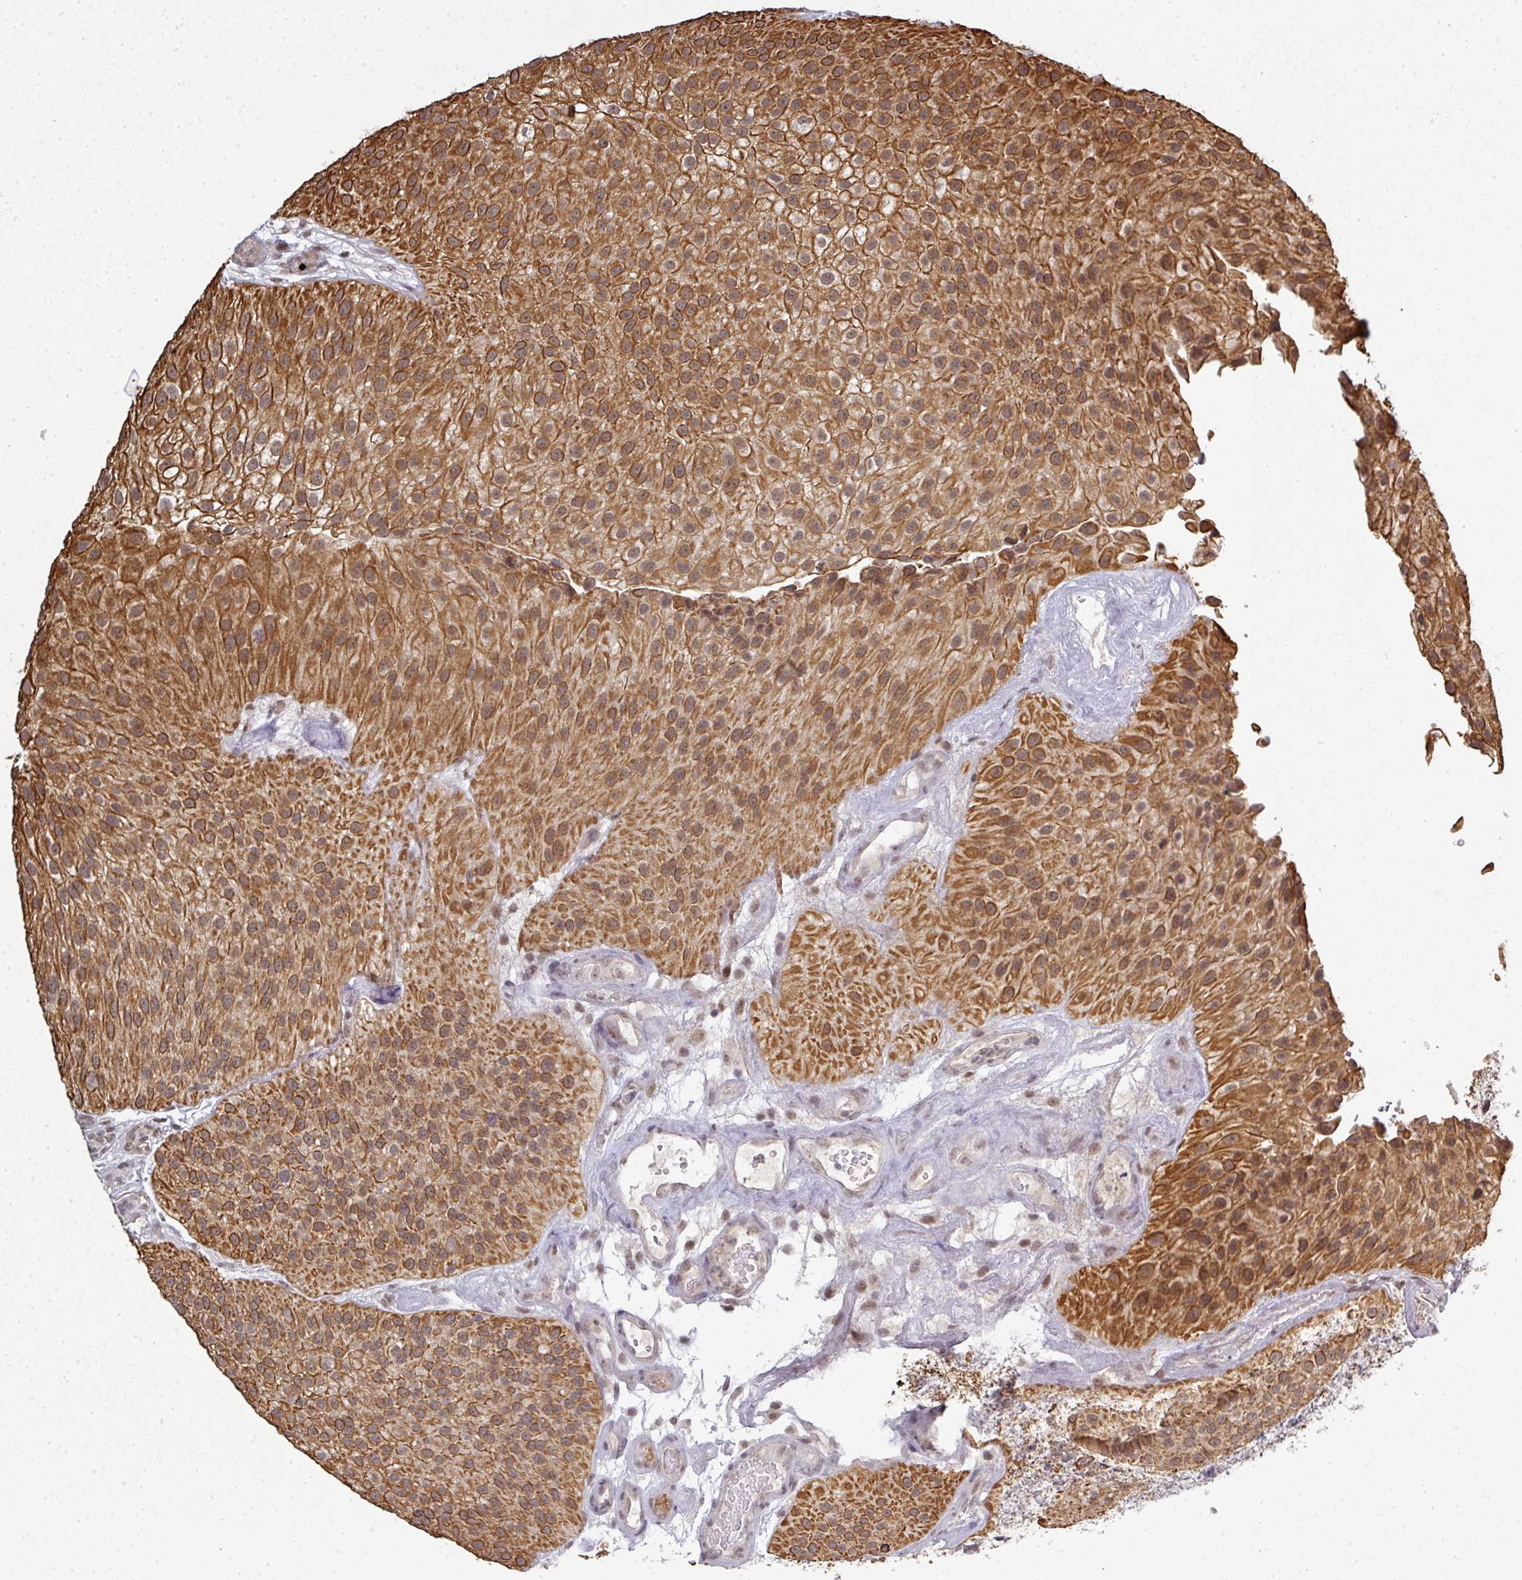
{"staining": {"intensity": "strong", "quantity": ">75%", "location": "cytoplasmic/membranous"}, "tissue": "urothelial cancer", "cell_type": "Tumor cells", "image_type": "cancer", "snomed": [{"axis": "morphology", "description": "Urothelial carcinoma, NOS"}, {"axis": "topography", "description": "Urinary bladder"}], "caption": "IHC of urothelial cancer demonstrates high levels of strong cytoplasmic/membranous positivity in about >75% of tumor cells. The staining was performed using DAB (3,3'-diaminobenzidine) to visualize the protein expression in brown, while the nuclei were stained in blue with hematoxylin (Magnification: 20x).", "gene": "GTF2H3", "patient": {"sex": "male", "age": 87}}